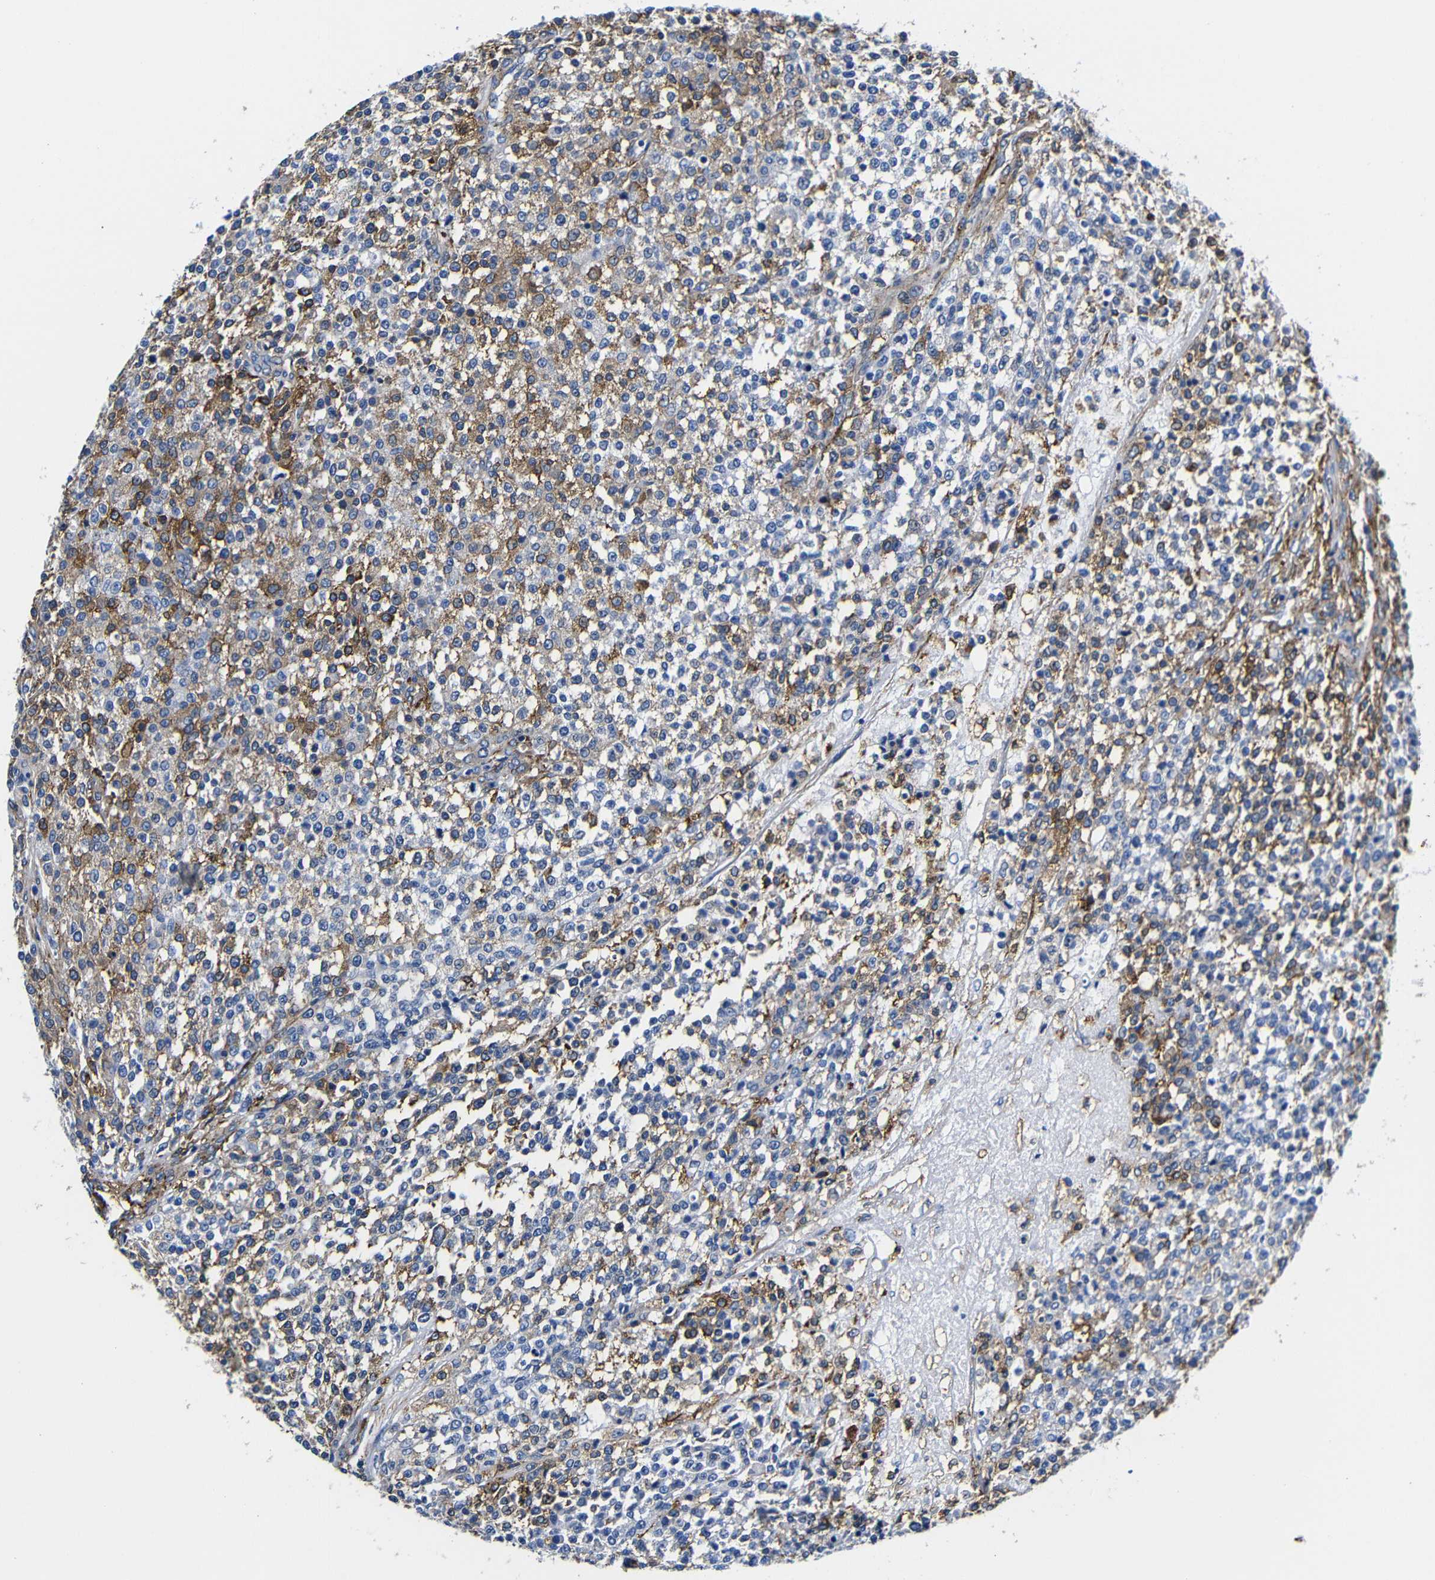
{"staining": {"intensity": "moderate", "quantity": "25%-75%", "location": "cytoplasmic/membranous"}, "tissue": "testis cancer", "cell_type": "Tumor cells", "image_type": "cancer", "snomed": [{"axis": "morphology", "description": "Seminoma, NOS"}, {"axis": "topography", "description": "Testis"}], "caption": "Moderate cytoplasmic/membranous expression is present in approximately 25%-75% of tumor cells in testis cancer.", "gene": "LRIG1", "patient": {"sex": "male", "age": 59}}